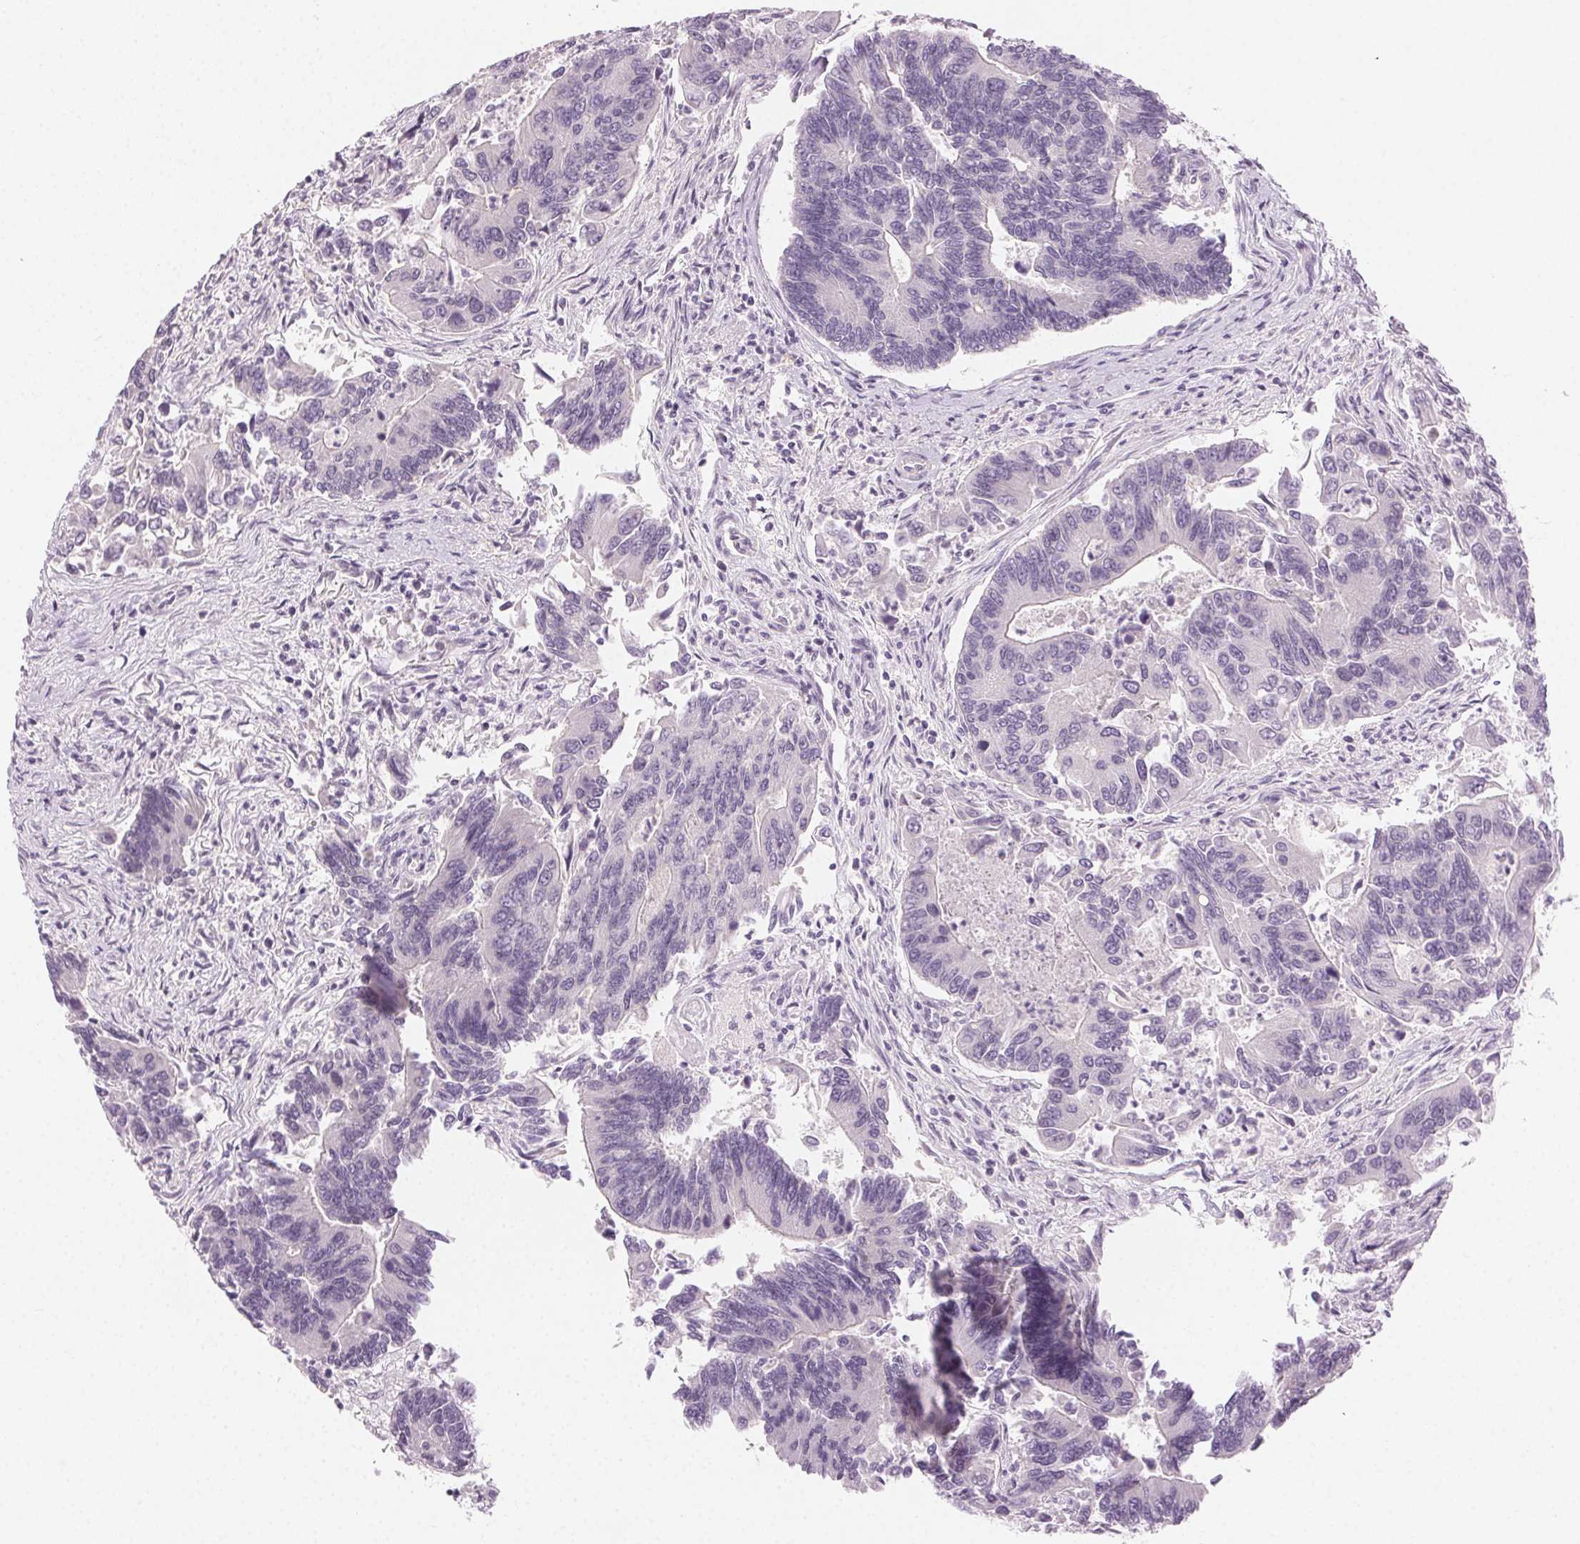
{"staining": {"intensity": "negative", "quantity": "none", "location": "none"}, "tissue": "colorectal cancer", "cell_type": "Tumor cells", "image_type": "cancer", "snomed": [{"axis": "morphology", "description": "Adenocarcinoma, NOS"}, {"axis": "topography", "description": "Colon"}], "caption": "There is no significant expression in tumor cells of colorectal cancer (adenocarcinoma).", "gene": "HSF5", "patient": {"sex": "female", "age": 67}}